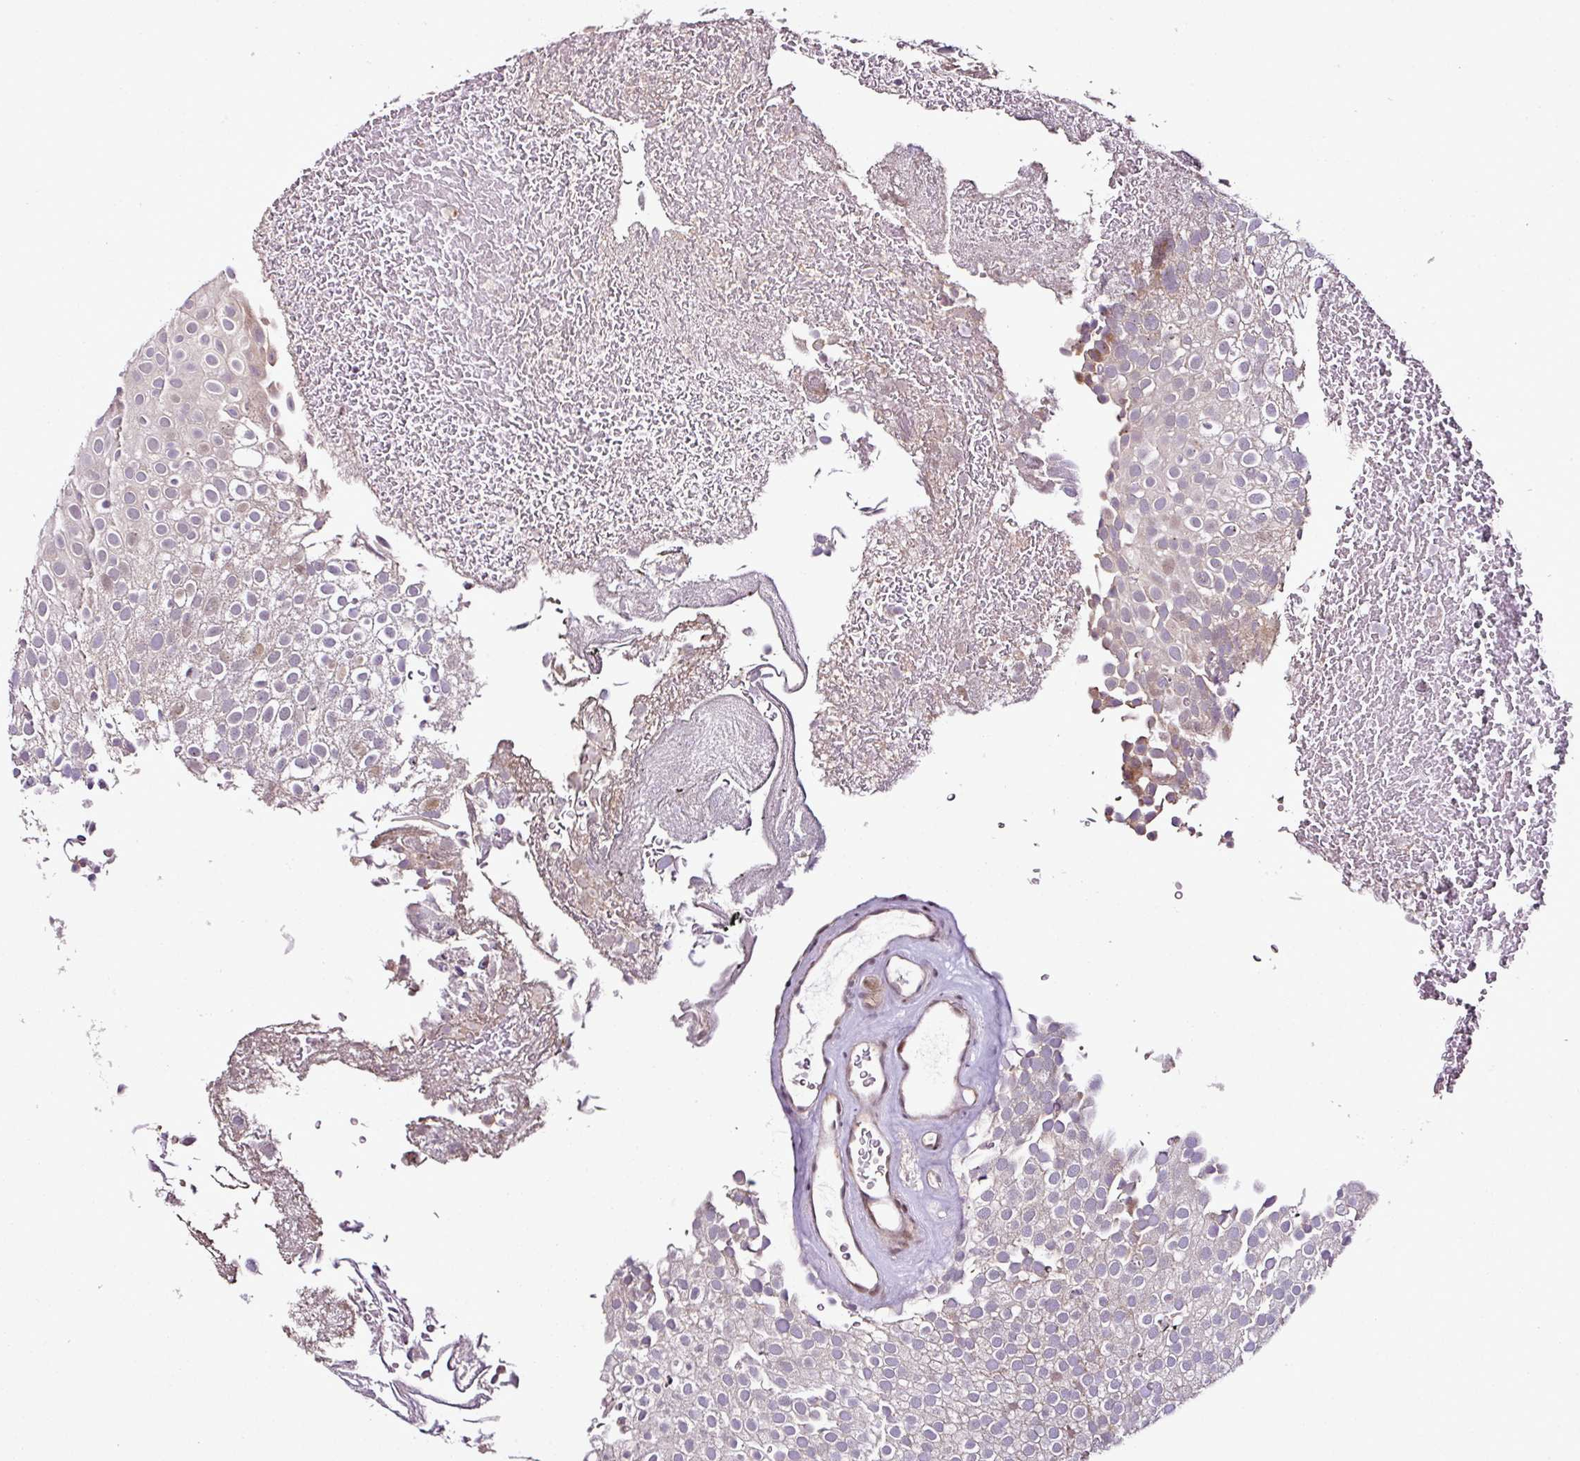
{"staining": {"intensity": "negative", "quantity": "none", "location": "none"}, "tissue": "urothelial cancer", "cell_type": "Tumor cells", "image_type": "cancer", "snomed": [{"axis": "morphology", "description": "Urothelial carcinoma, Low grade"}, {"axis": "topography", "description": "Urinary bladder"}], "caption": "A high-resolution micrograph shows IHC staining of low-grade urothelial carcinoma, which displays no significant staining in tumor cells.", "gene": "COPRS", "patient": {"sex": "male", "age": 78}}